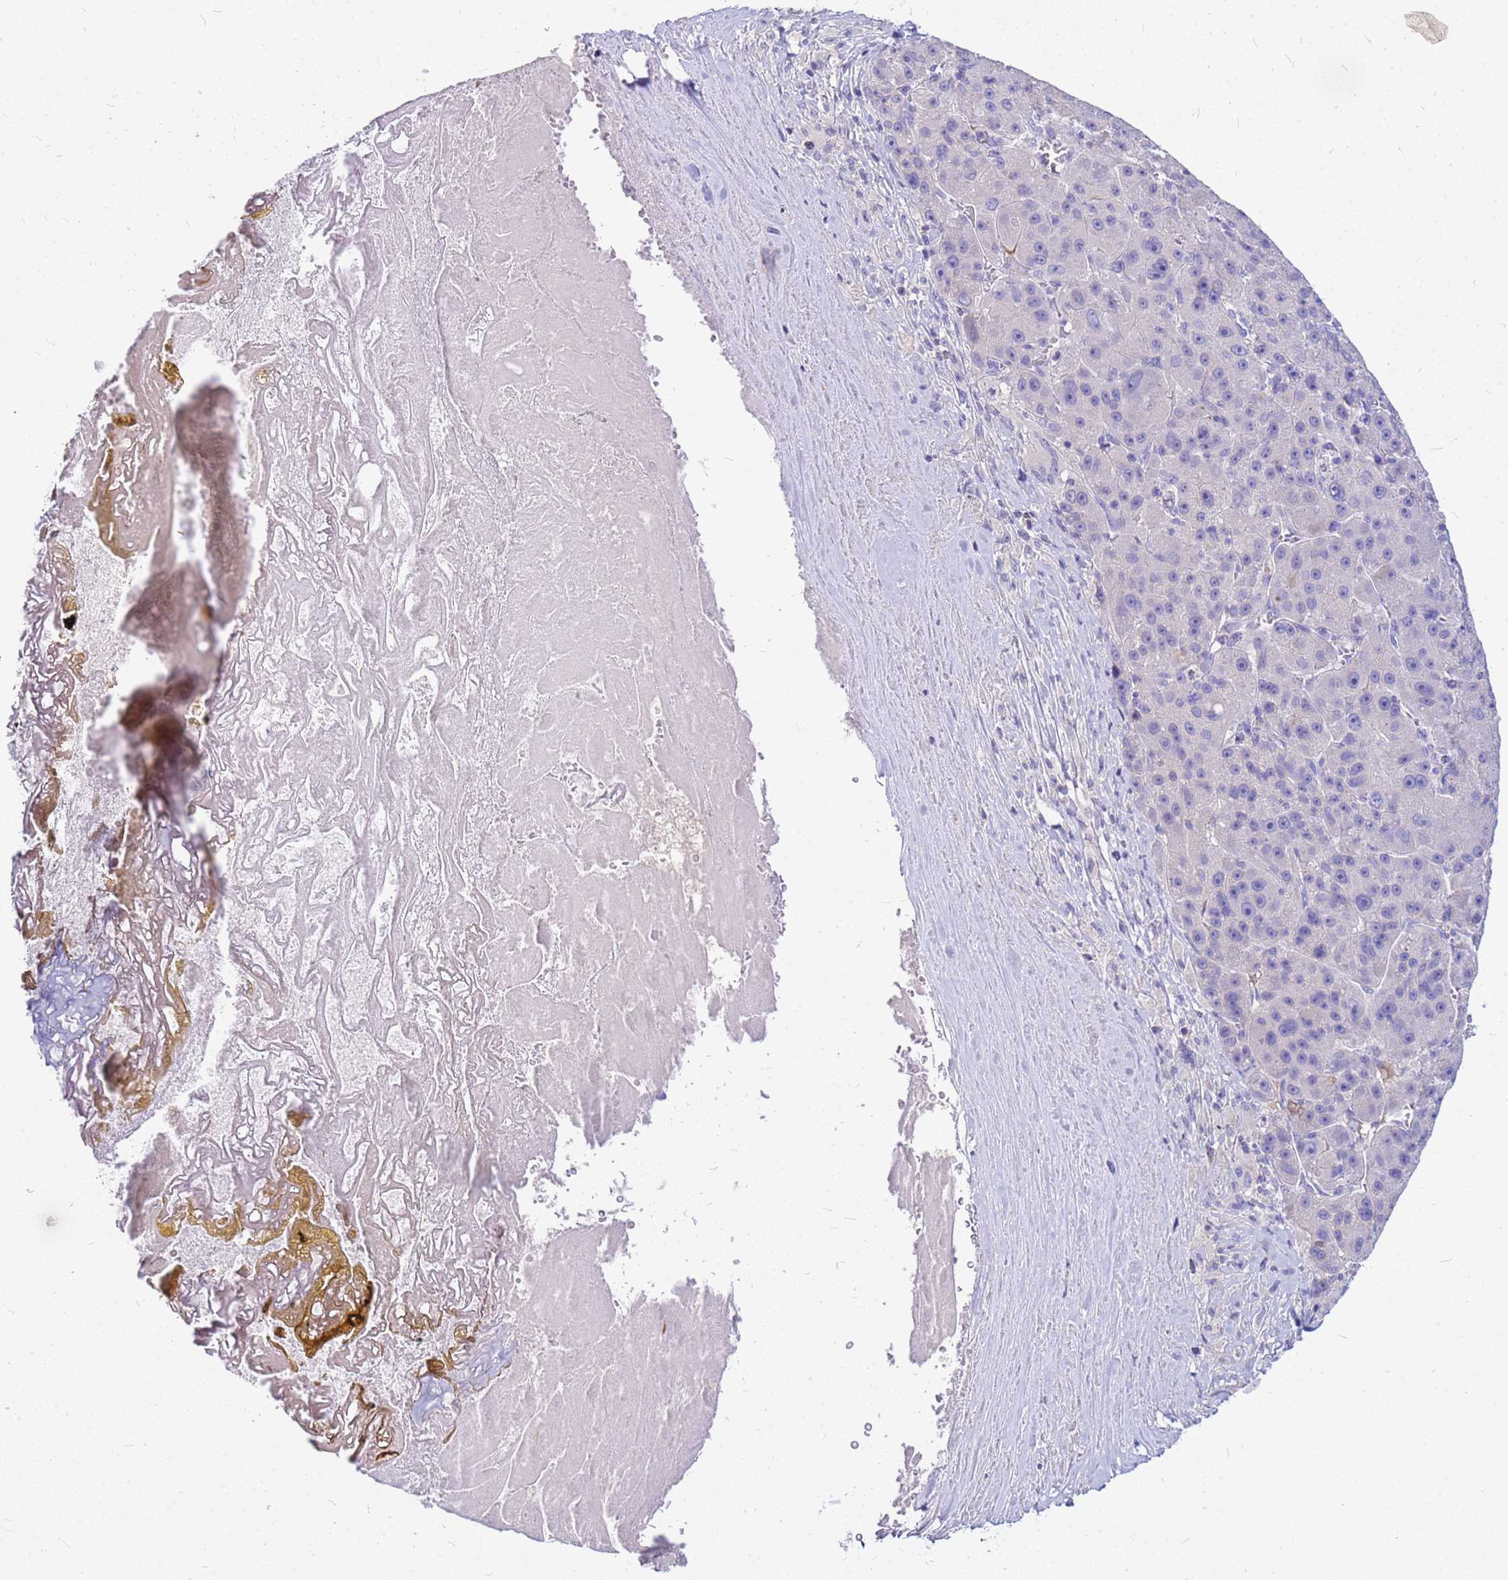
{"staining": {"intensity": "negative", "quantity": "none", "location": "none"}, "tissue": "liver cancer", "cell_type": "Tumor cells", "image_type": "cancer", "snomed": [{"axis": "morphology", "description": "Carcinoma, Hepatocellular, NOS"}, {"axis": "topography", "description": "Liver"}], "caption": "Tumor cells are negative for protein expression in human liver cancer (hepatocellular carcinoma). (Stains: DAB (3,3'-diaminobenzidine) IHC with hematoxylin counter stain, Microscopy: brightfield microscopy at high magnification).", "gene": "DPRX", "patient": {"sex": "male", "age": 76}}